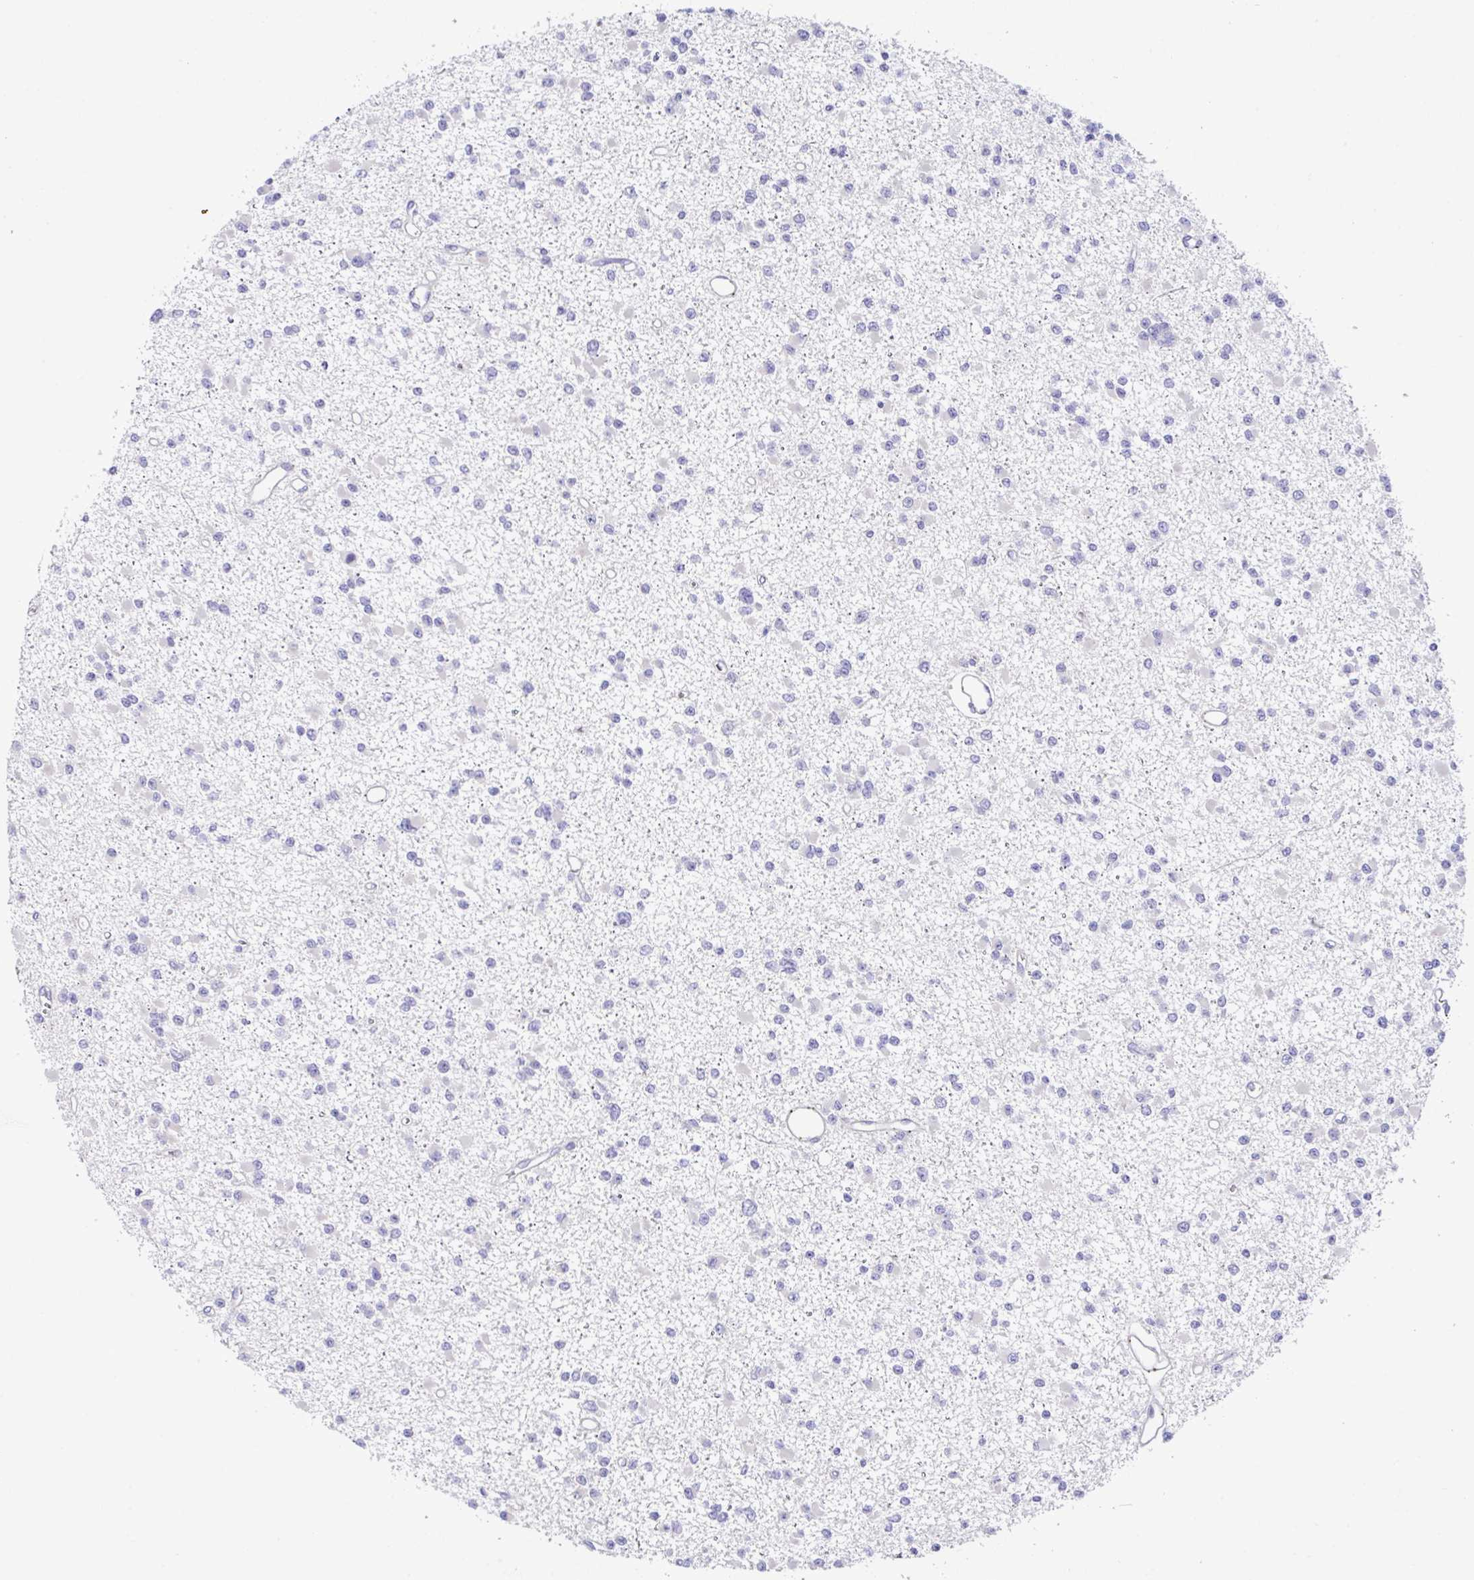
{"staining": {"intensity": "negative", "quantity": "none", "location": "none"}, "tissue": "glioma", "cell_type": "Tumor cells", "image_type": "cancer", "snomed": [{"axis": "morphology", "description": "Glioma, malignant, Low grade"}, {"axis": "topography", "description": "Brain"}], "caption": "A photomicrograph of malignant glioma (low-grade) stained for a protein demonstrates no brown staining in tumor cells. The staining was performed using DAB to visualize the protein expression in brown, while the nuclei were stained in blue with hematoxylin (Magnification: 20x).", "gene": "MED11", "patient": {"sex": "female", "age": 22}}